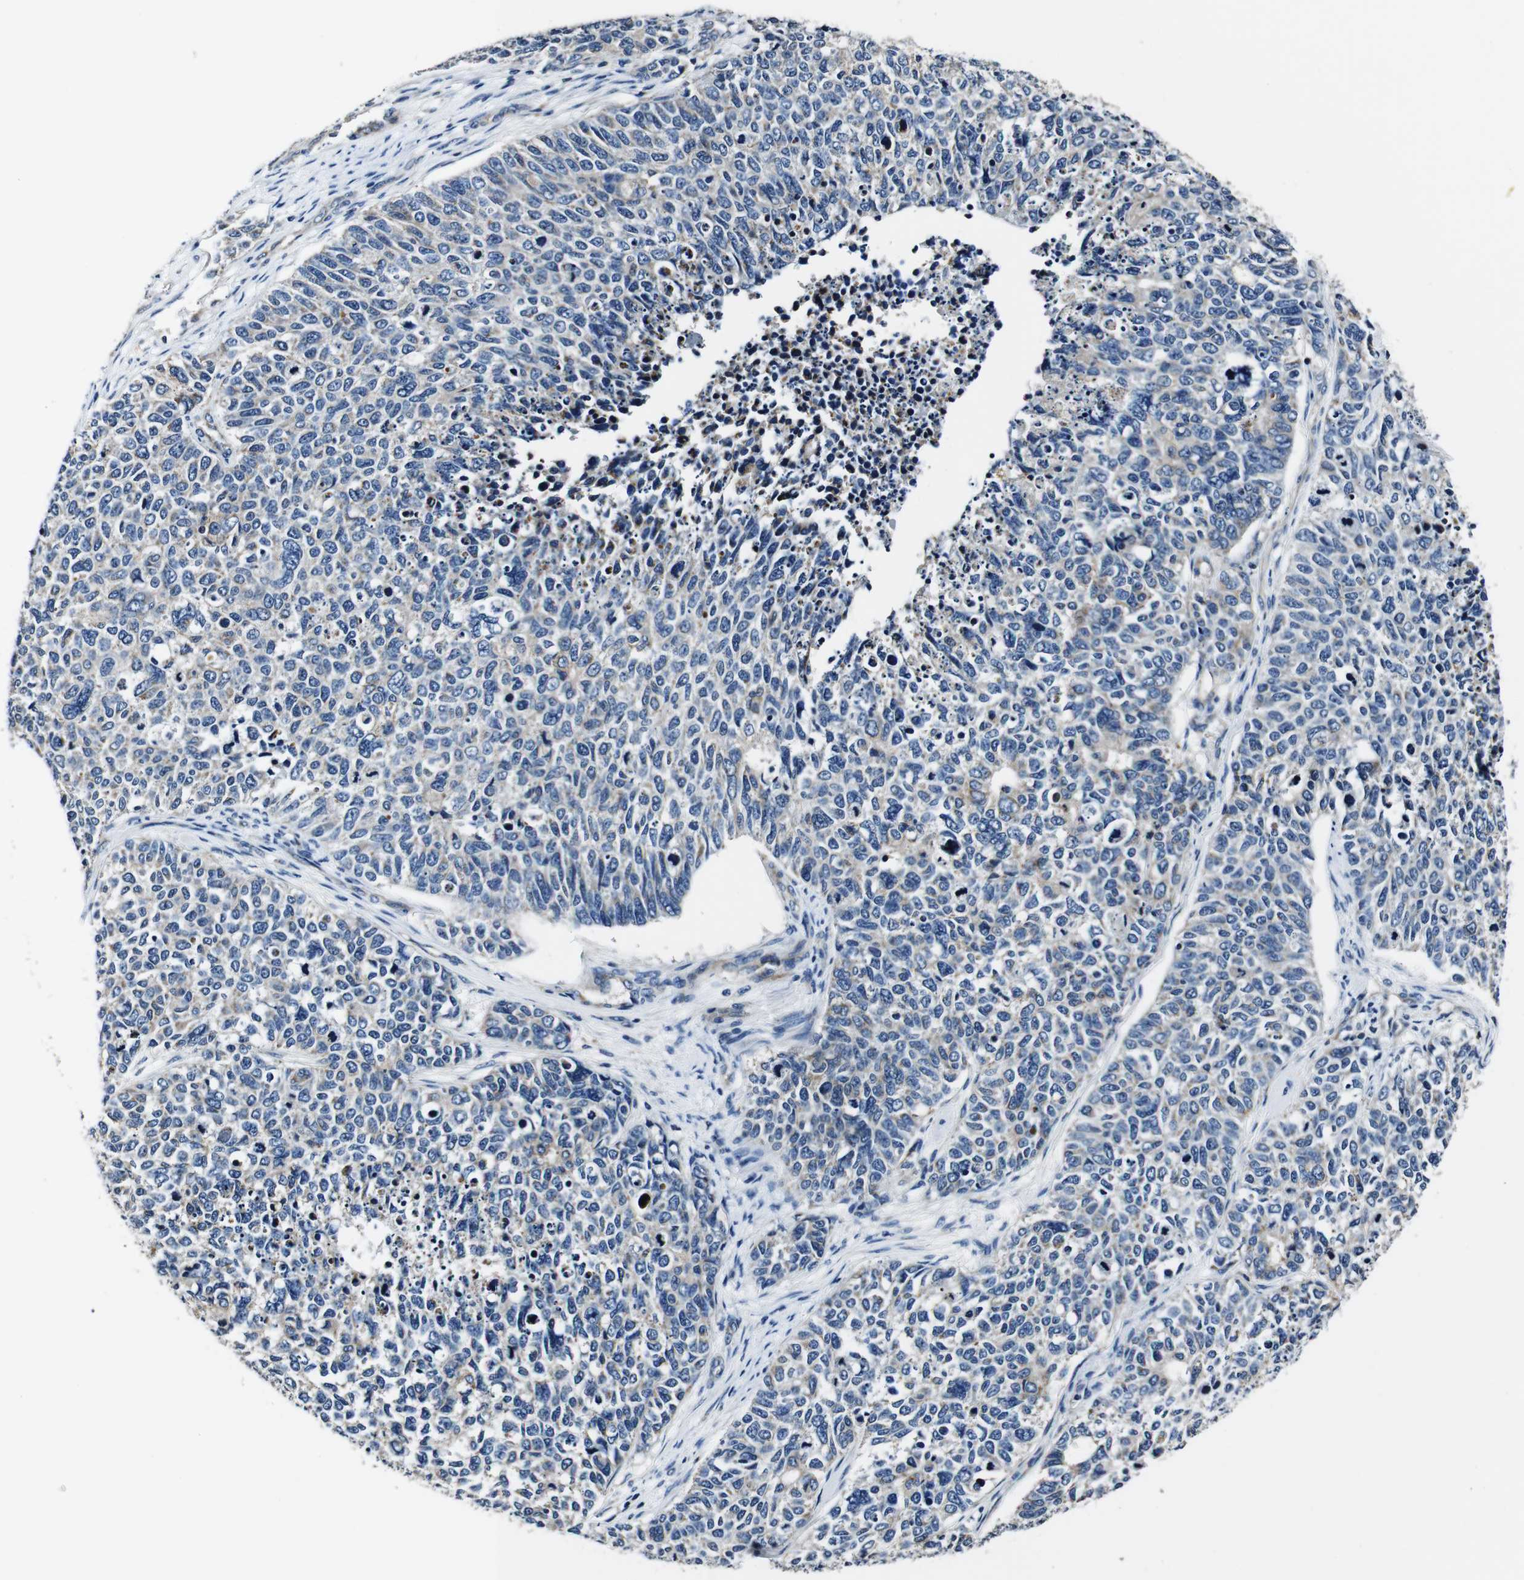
{"staining": {"intensity": "weak", "quantity": "<25%", "location": "cytoplasmic/membranous"}, "tissue": "cervical cancer", "cell_type": "Tumor cells", "image_type": "cancer", "snomed": [{"axis": "morphology", "description": "Squamous cell carcinoma, NOS"}, {"axis": "topography", "description": "Cervix"}], "caption": "Squamous cell carcinoma (cervical) was stained to show a protein in brown. There is no significant staining in tumor cells.", "gene": "HK1", "patient": {"sex": "female", "age": 63}}